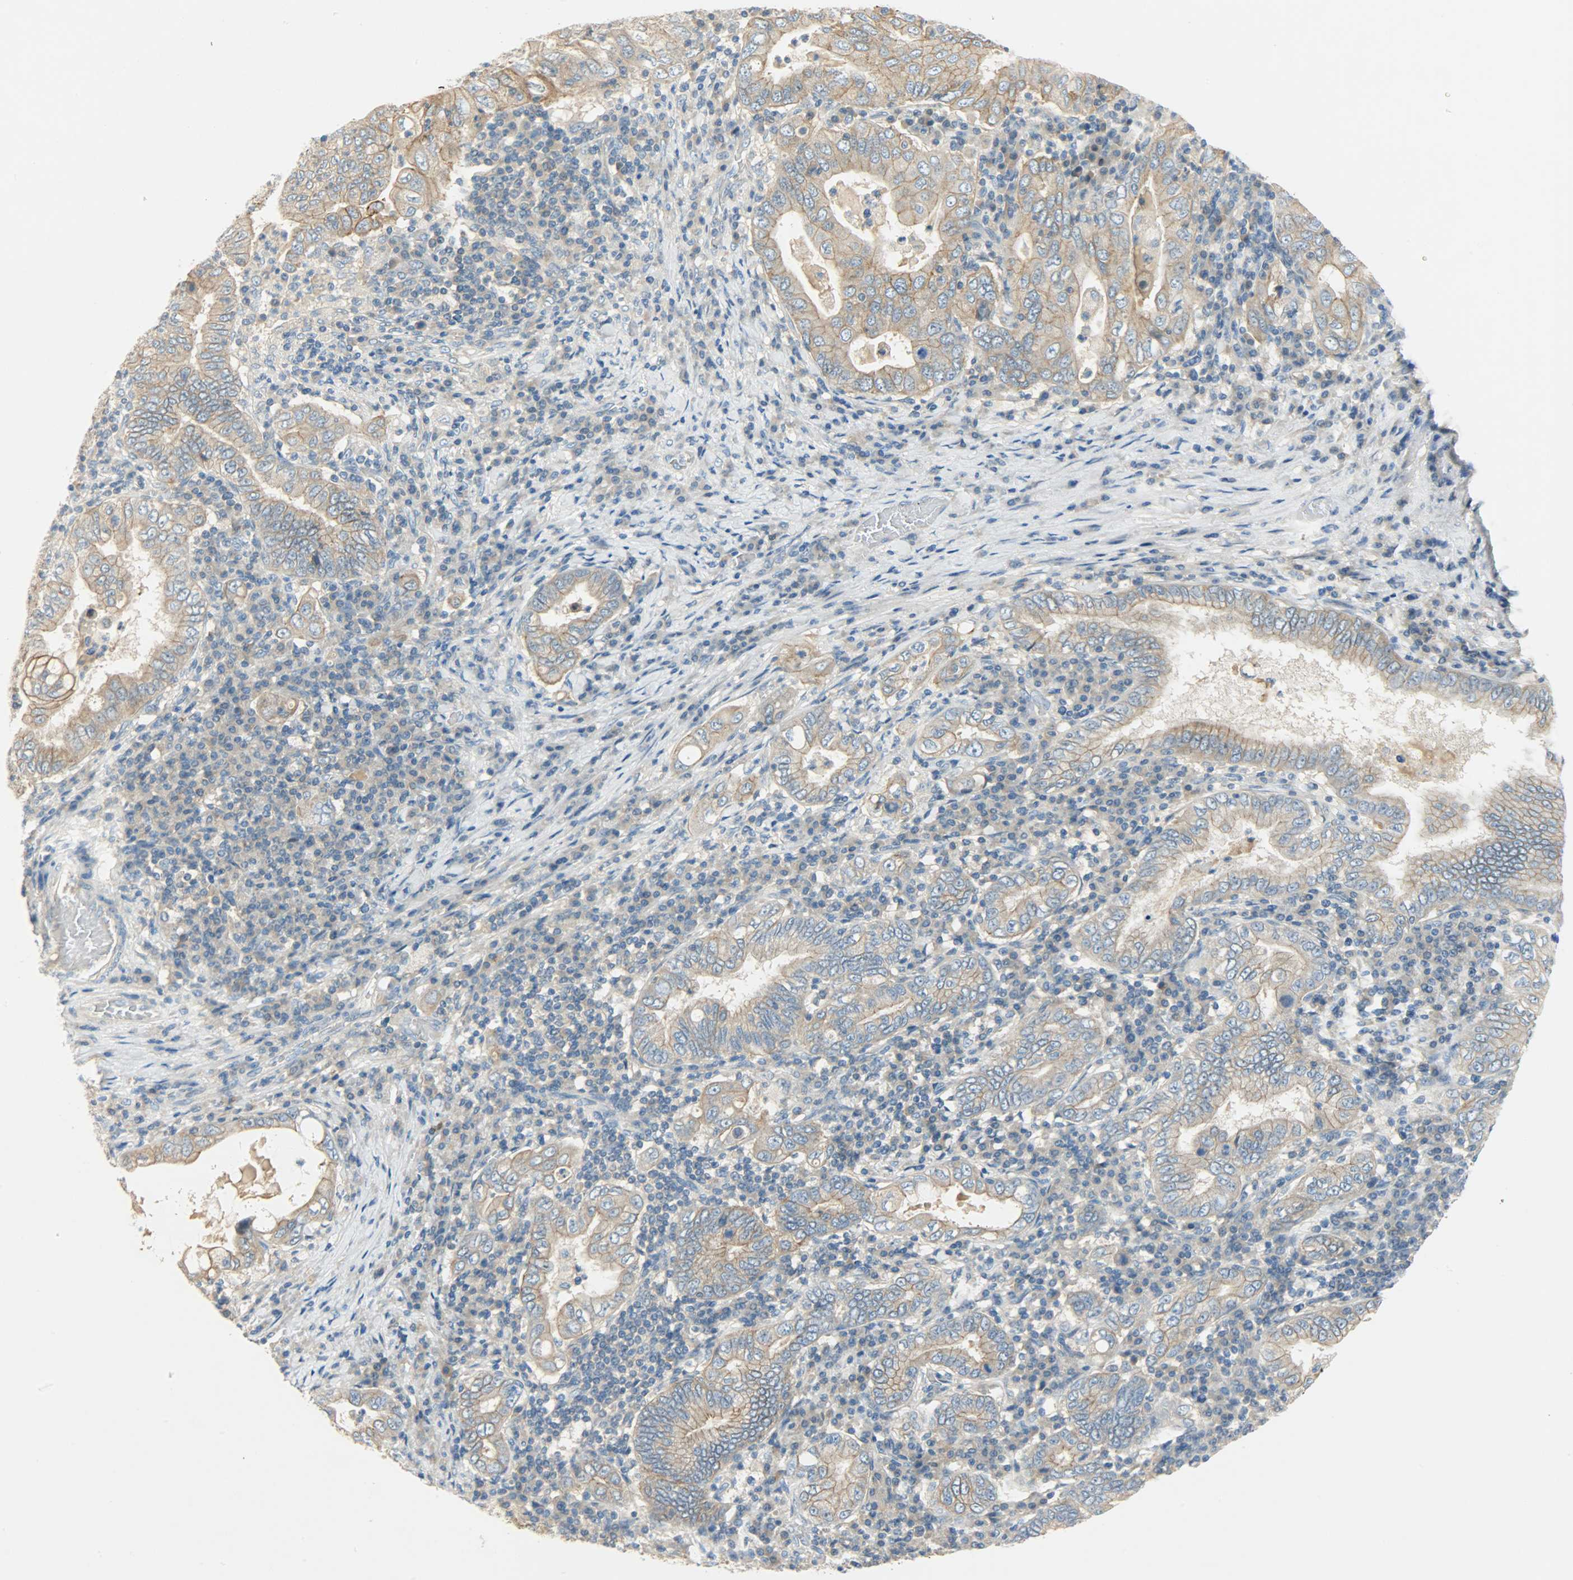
{"staining": {"intensity": "moderate", "quantity": ">75%", "location": "cytoplasmic/membranous"}, "tissue": "stomach cancer", "cell_type": "Tumor cells", "image_type": "cancer", "snomed": [{"axis": "morphology", "description": "Normal tissue, NOS"}, {"axis": "morphology", "description": "Adenocarcinoma, NOS"}, {"axis": "topography", "description": "Esophagus"}, {"axis": "topography", "description": "Stomach, upper"}, {"axis": "topography", "description": "Peripheral nerve tissue"}], "caption": "Brown immunohistochemical staining in stomach cancer reveals moderate cytoplasmic/membranous expression in about >75% of tumor cells.", "gene": "DSG2", "patient": {"sex": "male", "age": 62}}